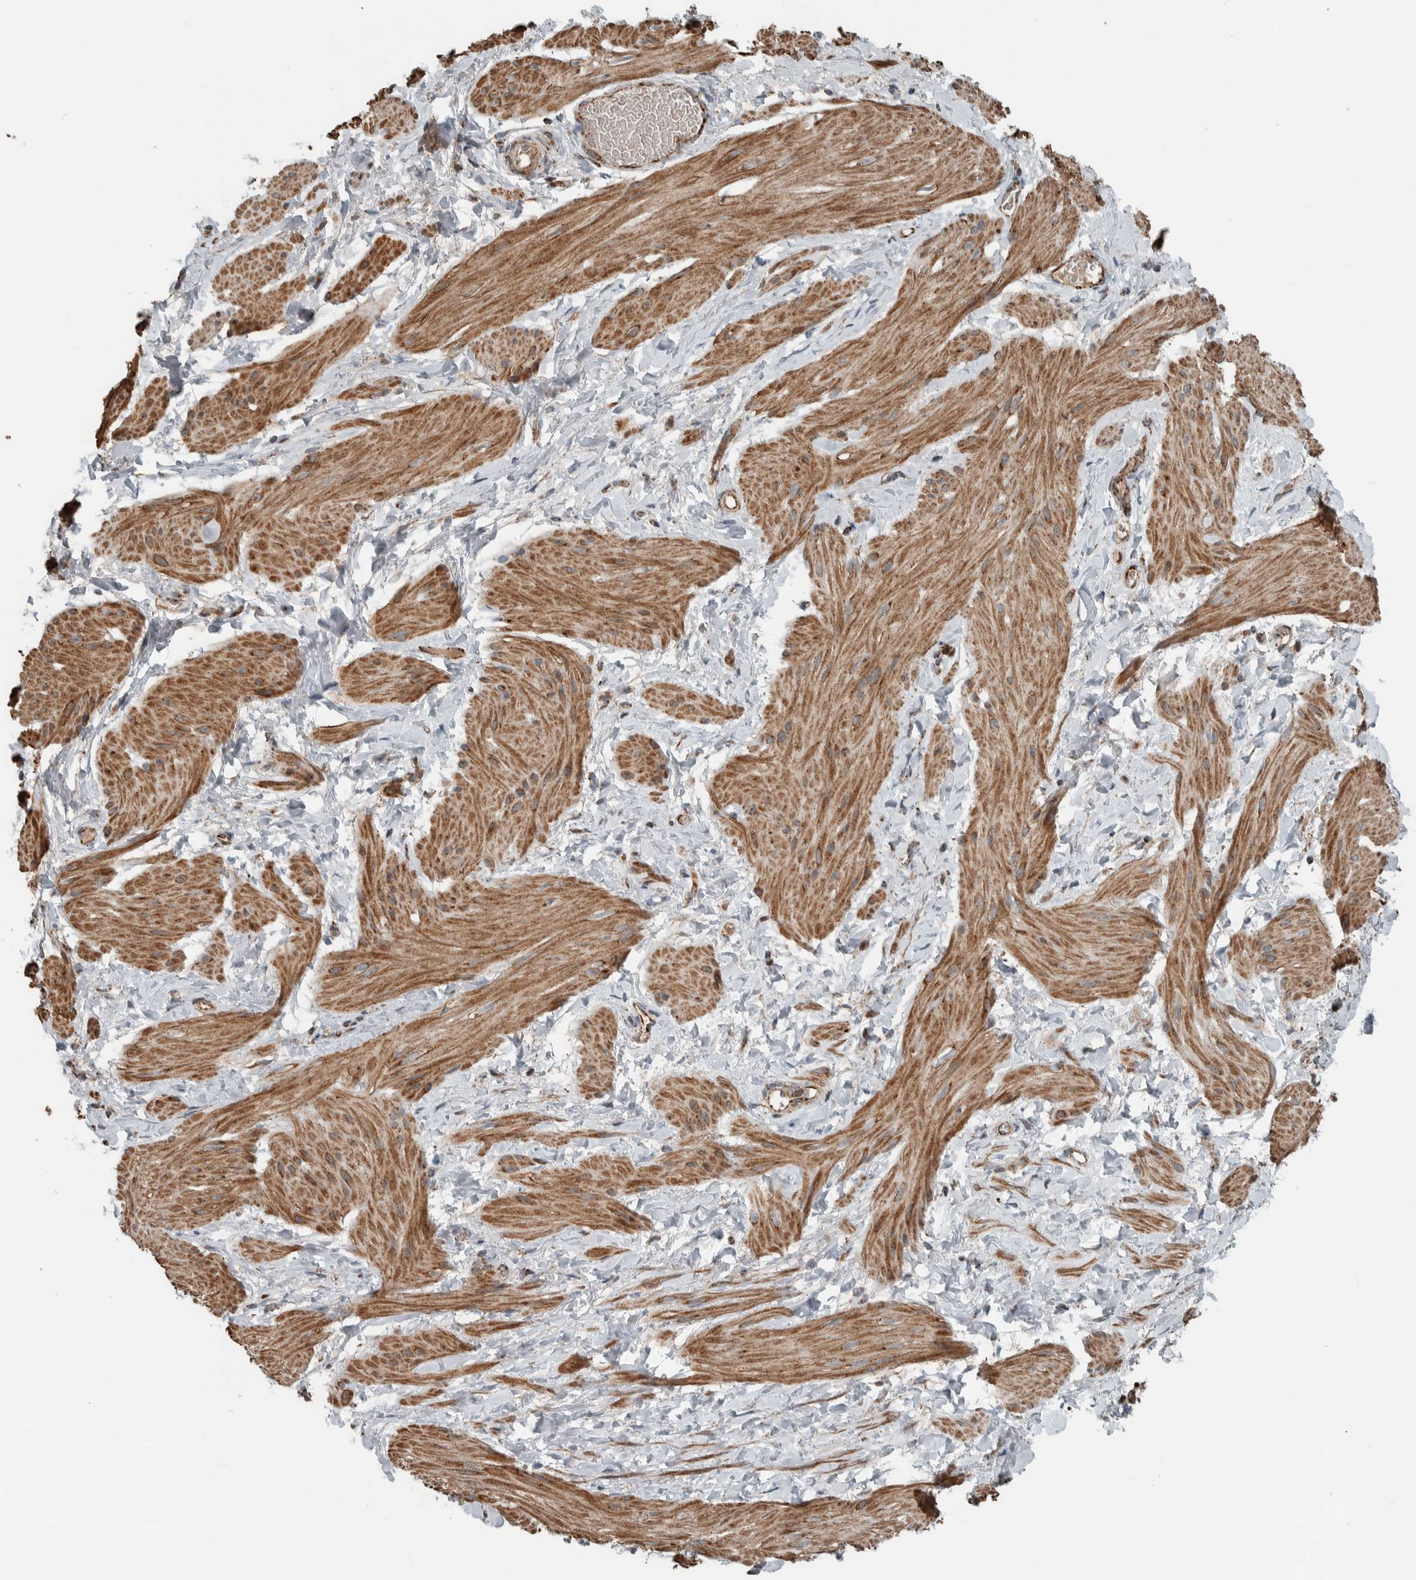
{"staining": {"intensity": "moderate", "quantity": ">75%", "location": "cytoplasmic/membranous"}, "tissue": "smooth muscle", "cell_type": "Smooth muscle cells", "image_type": "normal", "snomed": [{"axis": "morphology", "description": "Normal tissue, NOS"}, {"axis": "topography", "description": "Smooth muscle"}], "caption": "IHC image of unremarkable smooth muscle: human smooth muscle stained using IHC shows medium levels of moderate protein expression localized specifically in the cytoplasmic/membranous of smooth muscle cells, appearing as a cytoplasmic/membranous brown color.", "gene": "CNTROB", "patient": {"sex": "male", "age": 16}}